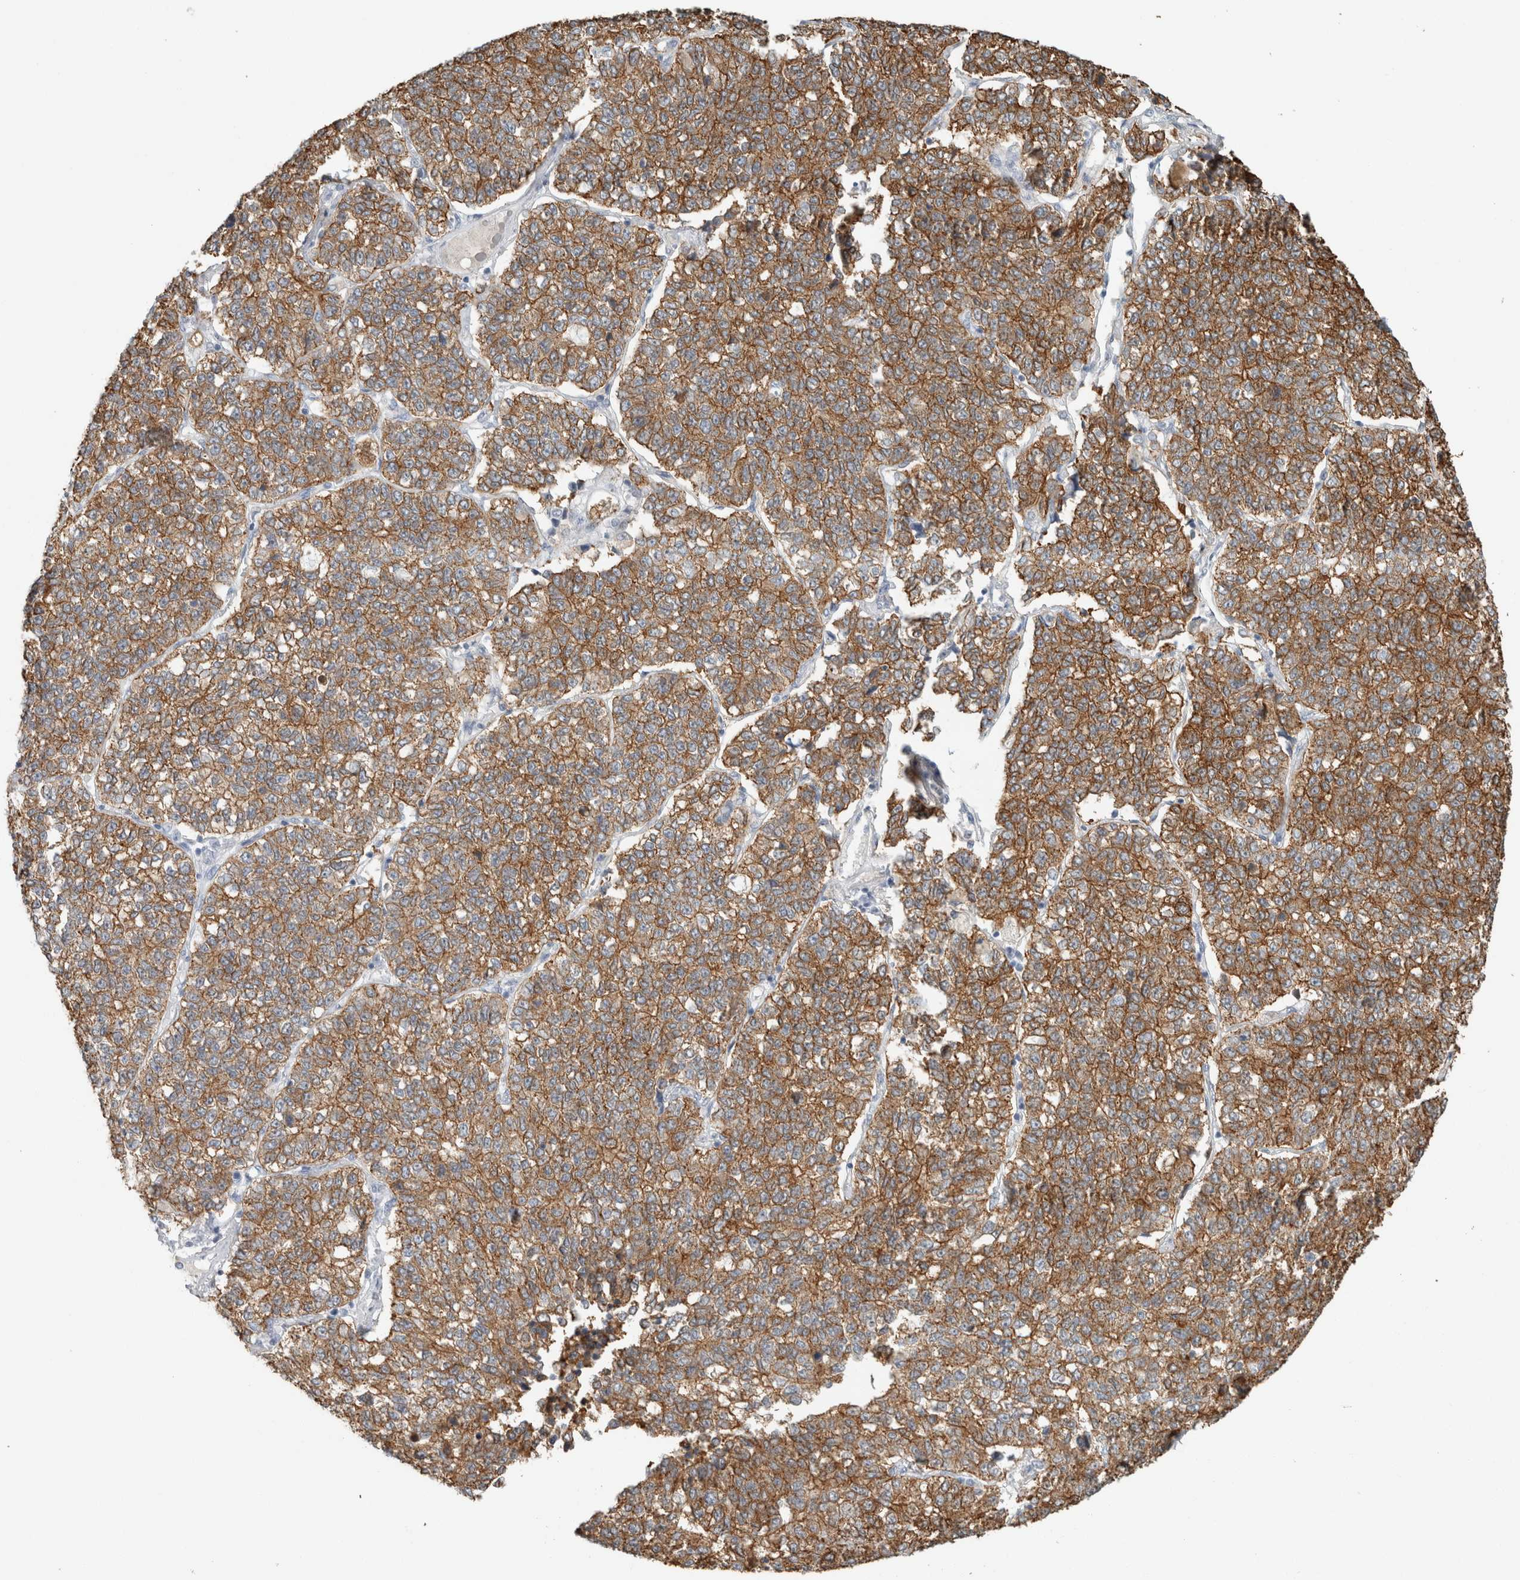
{"staining": {"intensity": "moderate", "quantity": ">75%", "location": "cytoplasmic/membranous"}, "tissue": "lung cancer", "cell_type": "Tumor cells", "image_type": "cancer", "snomed": [{"axis": "morphology", "description": "Adenocarcinoma, NOS"}, {"axis": "topography", "description": "Lung"}], "caption": "Human lung cancer stained with a brown dye reveals moderate cytoplasmic/membranous positive positivity in approximately >75% of tumor cells.", "gene": "SCIN", "patient": {"sex": "male", "age": 49}}